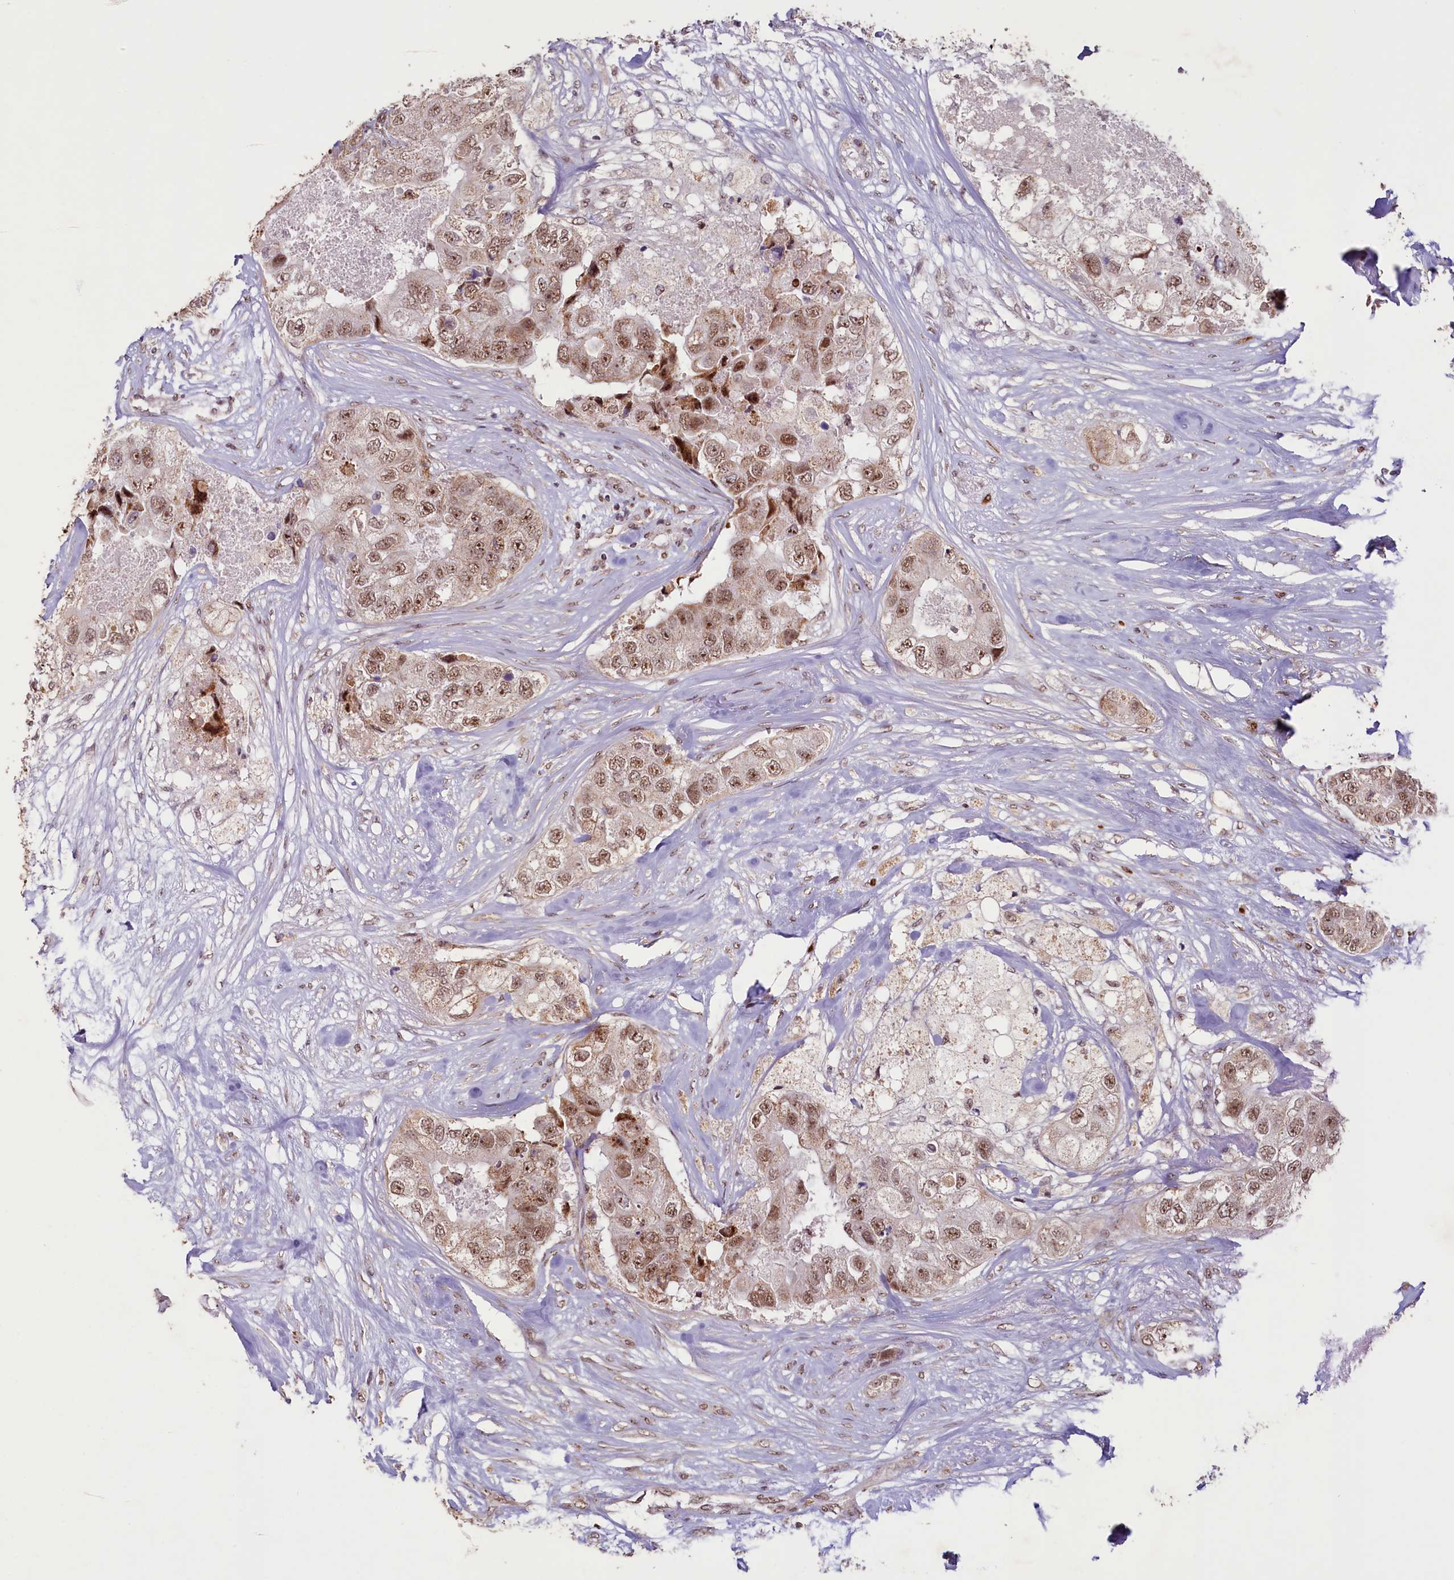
{"staining": {"intensity": "moderate", "quantity": ">75%", "location": "nuclear"}, "tissue": "breast cancer", "cell_type": "Tumor cells", "image_type": "cancer", "snomed": [{"axis": "morphology", "description": "Duct carcinoma"}, {"axis": "topography", "description": "Breast"}], "caption": "Immunohistochemistry (IHC) image of infiltrating ductal carcinoma (breast) stained for a protein (brown), which exhibits medium levels of moderate nuclear expression in approximately >75% of tumor cells.", "gene": "PDE6D", "patient": {"sex": "female", "age": 62}}